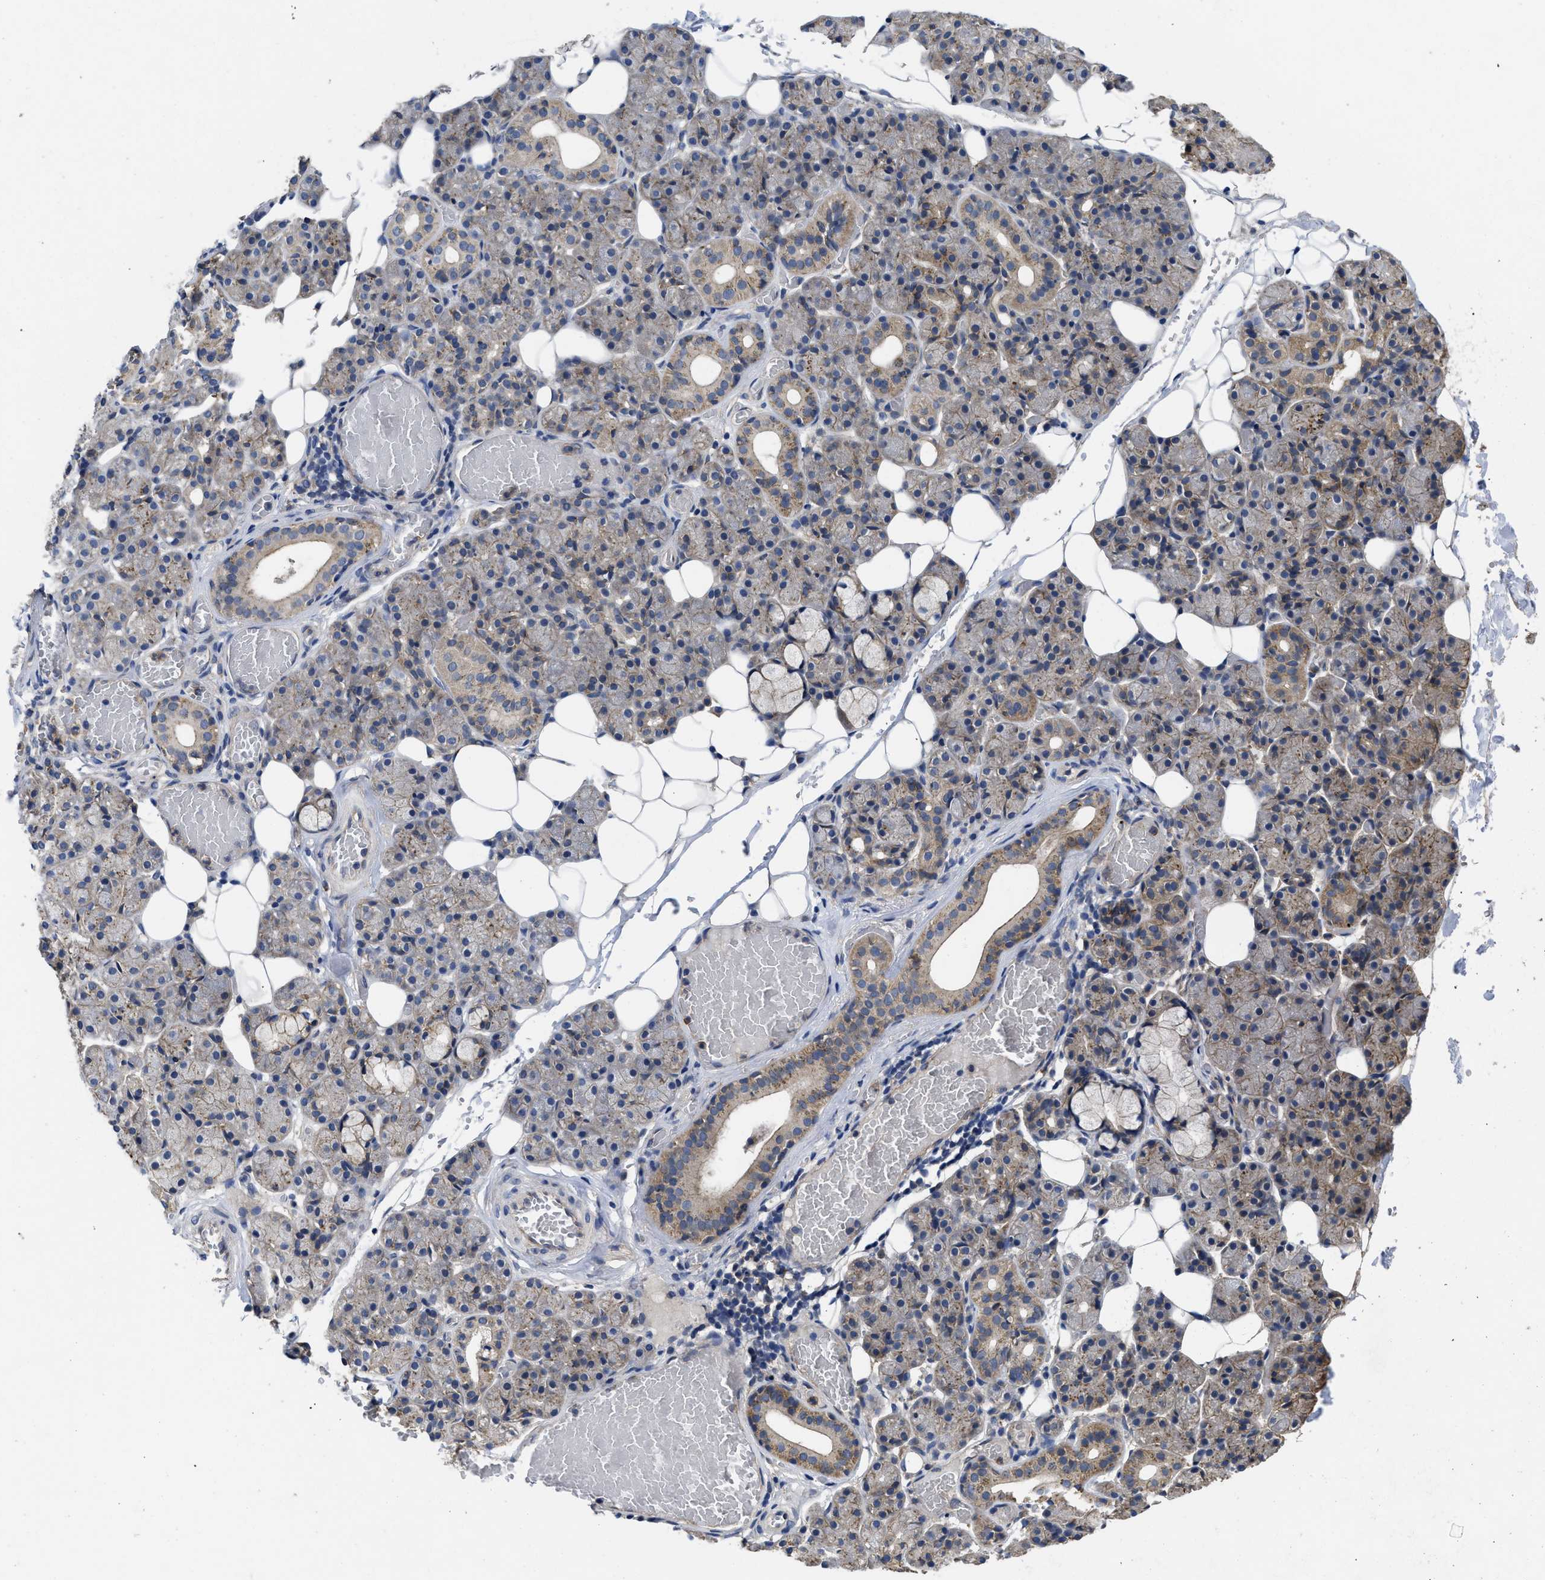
{"staining": {"intensity": "strong", "quantity": "<25%", "location": "cytoplasmic/membranous"}, "tissue": "salivary gland", "cell_type": "Glandular cells", "image_type": "normal", "snomed": [{"axis": "morphology", "description": "Normal tissue, NOS"}, {"axis": "topography", "description": "Salivary gland"}], "caption": "This is a micrograph of IHC staining of normal salivary gland, which shows strong staining in the cytoplasmic/membranous of glandular cells.", "gene": "PKD2", "patient": {"sex": "male", "age": 63}}